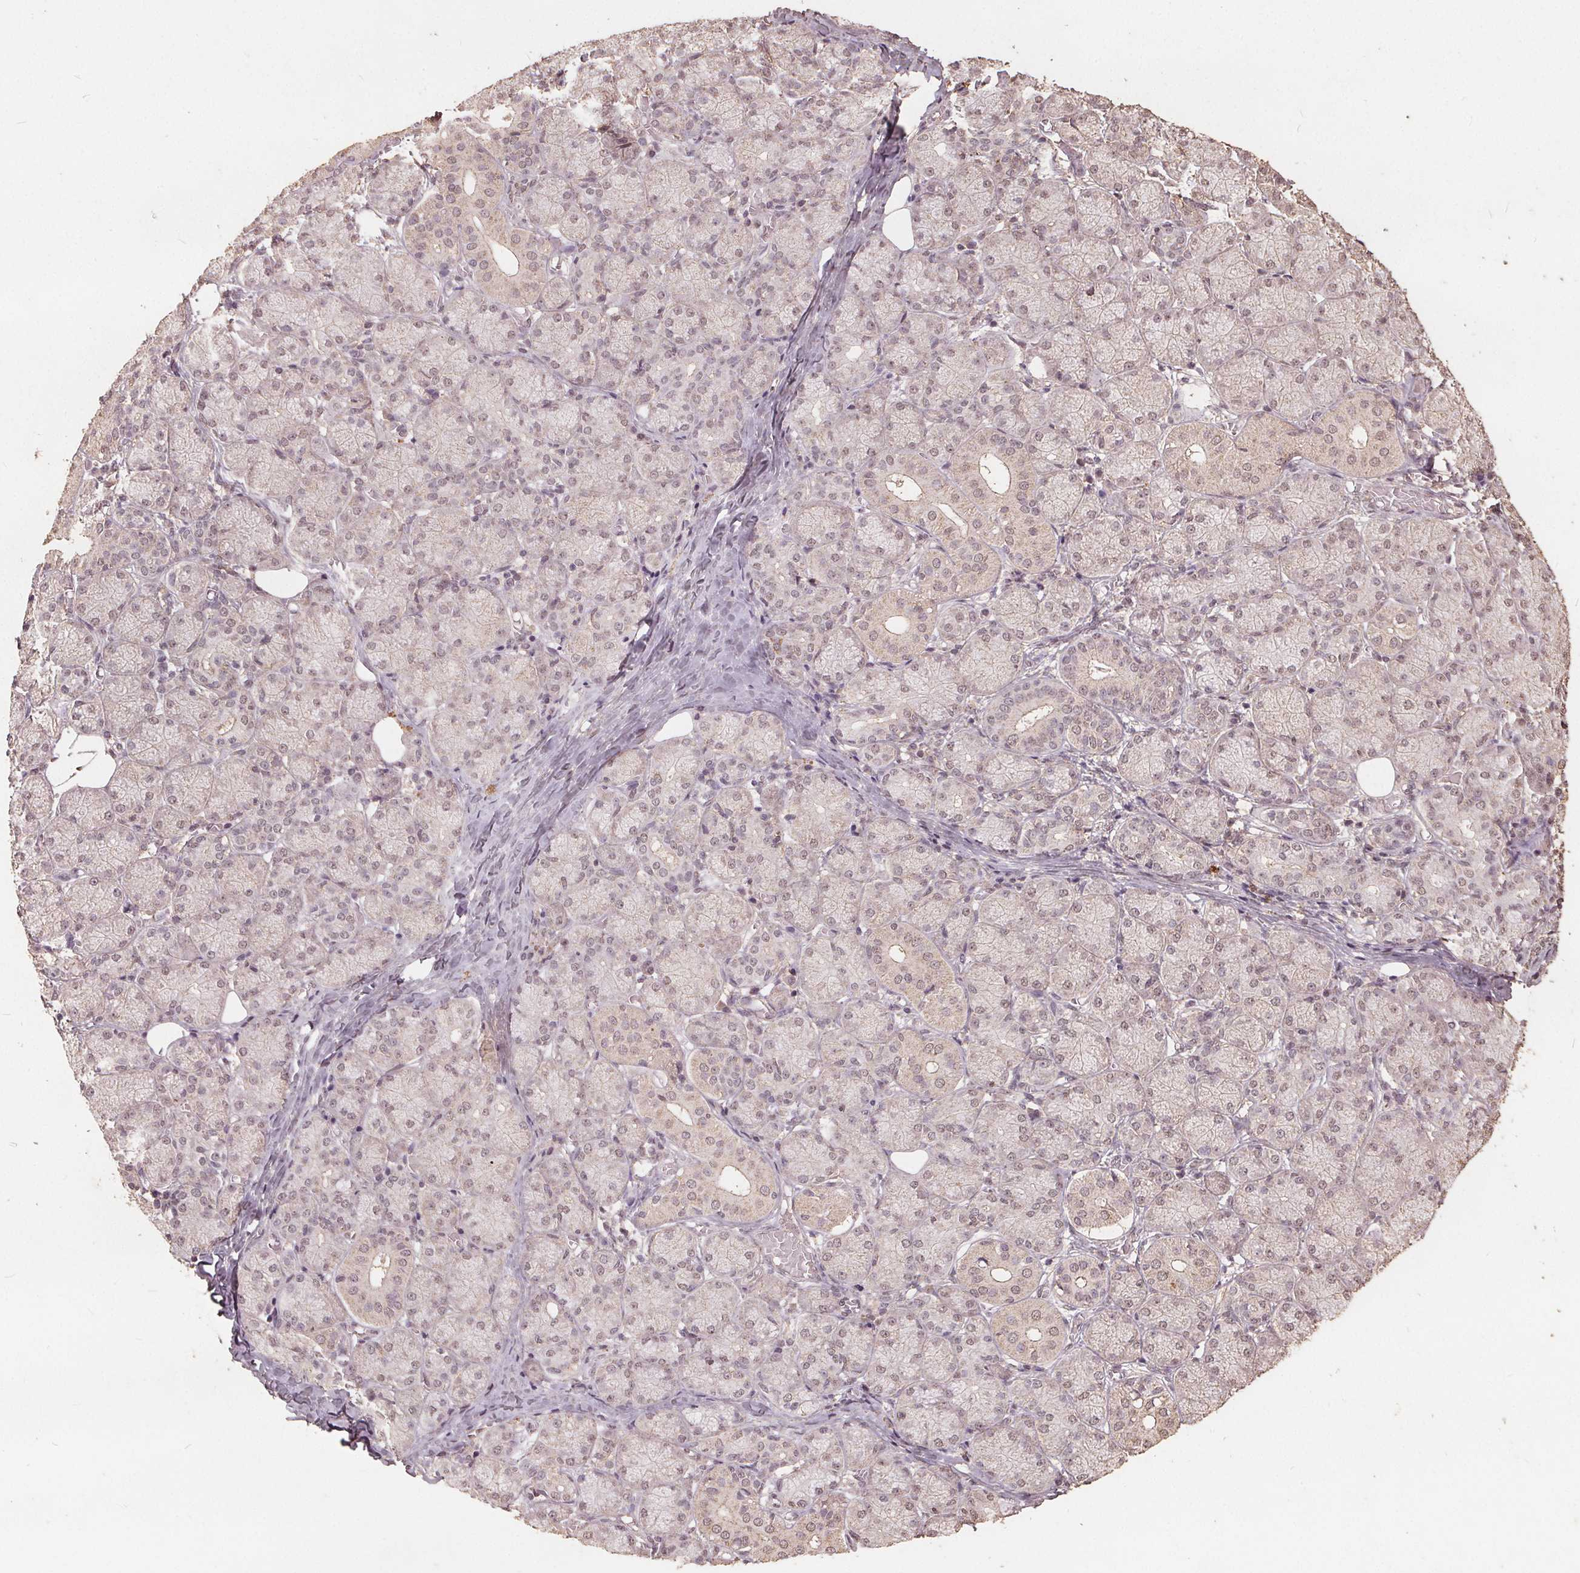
{"staining": {"intensity": "weak", "quantity": "25%-75%", "location": "nuclear"}, "tissue": "salivary gland", "cell_type": "Glandular cells", "image_type": "normal", "snomed": [{"axis": "morphology", "description": "Normal tissue, NOS"}, {"axis": "topography", "description": "Salivary gland"}, {"axis": "topography", "description": "Peripheral nerve tissue"}], "caption": "Weak nuclear positivity for a protein is appreciated in approximately 25%-75% of glandular cells of normal salivary gland using immunohistochemistry.", "gene": "DSG3", "patient": {"sex": "female", "age": 24}}